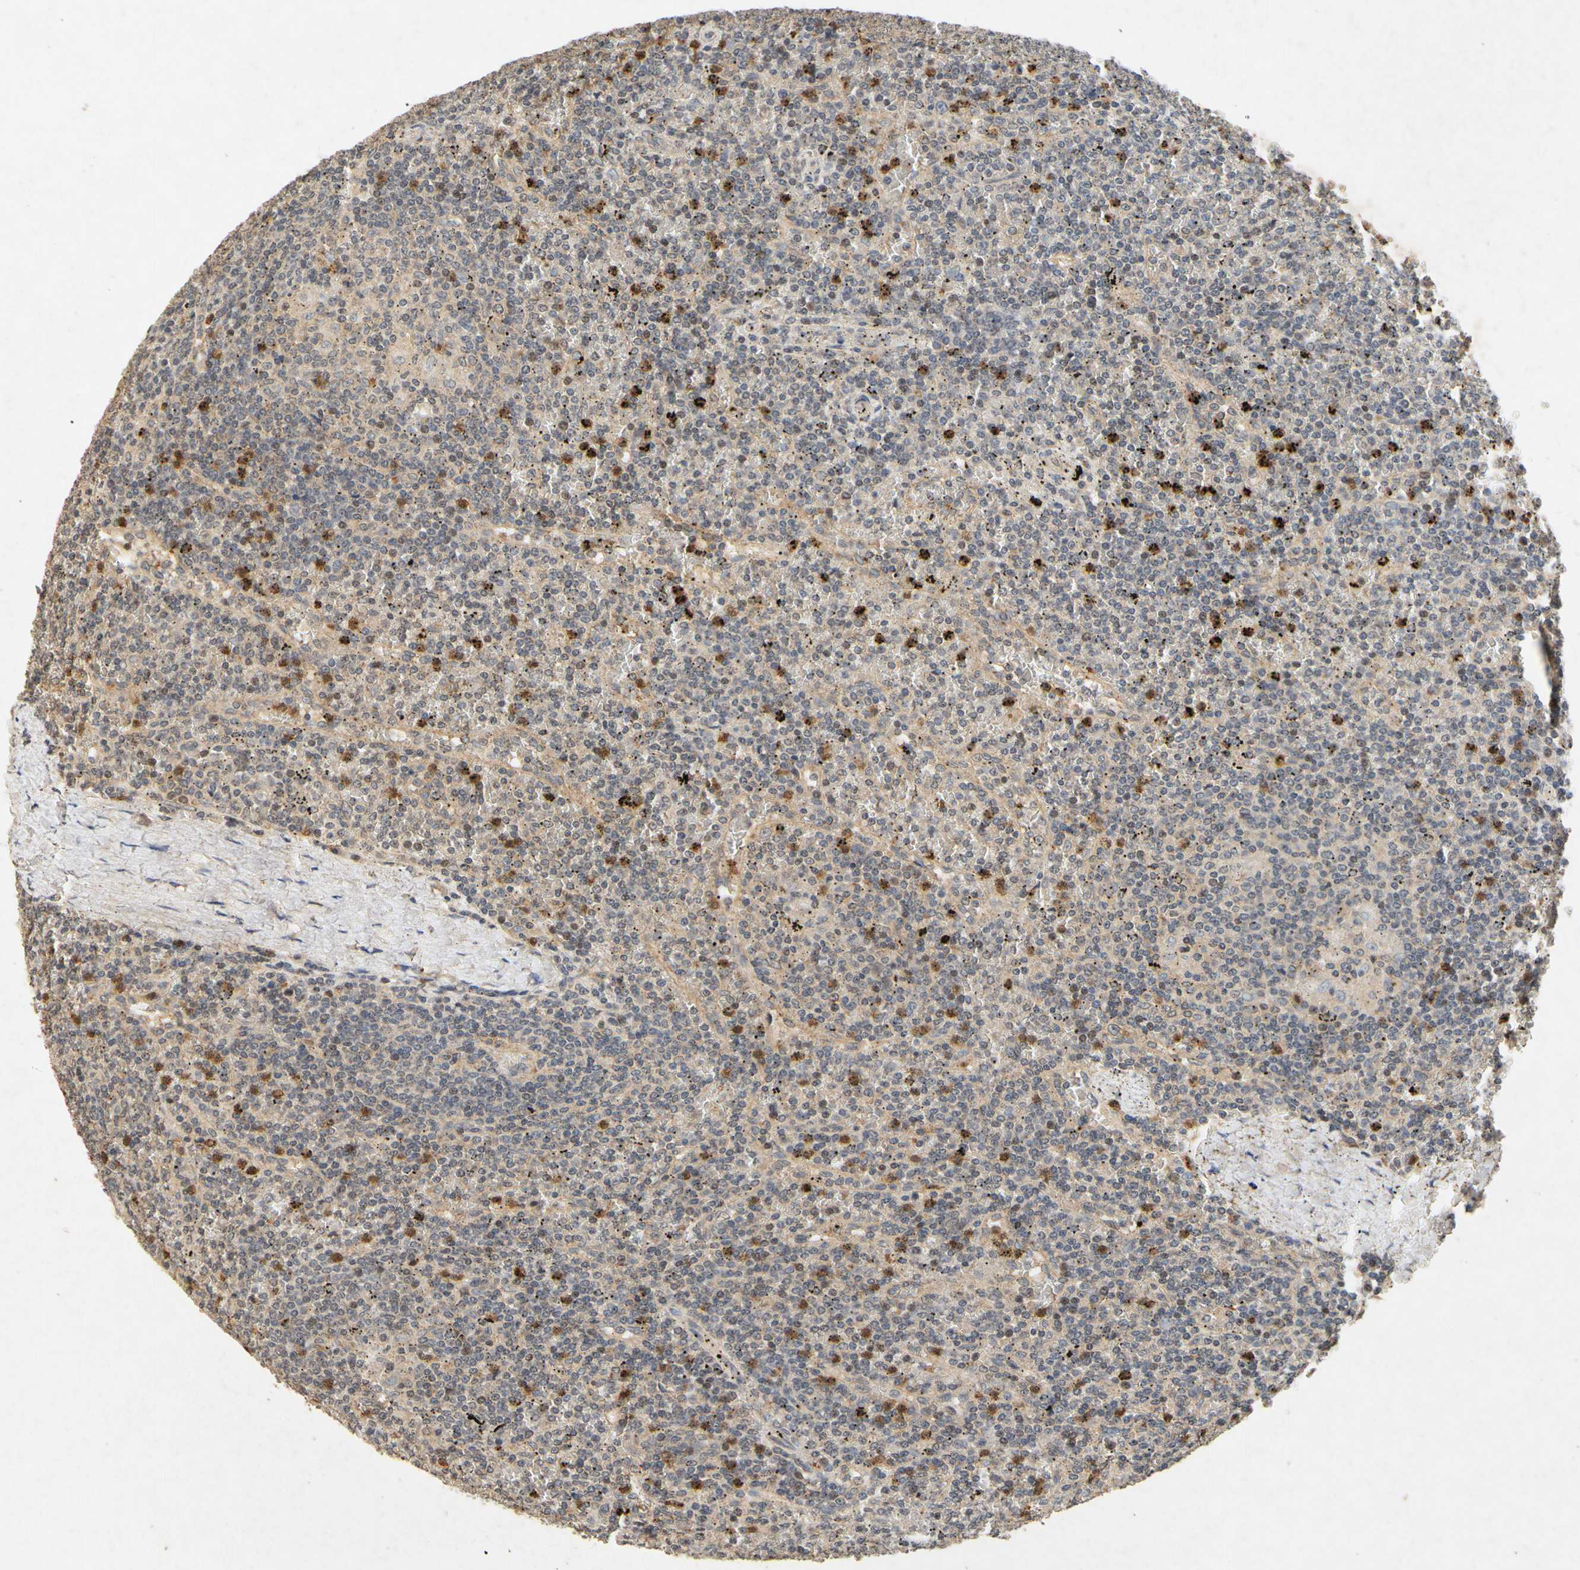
{"staining": {"intensity": "weak", "quantity": ">75%", "location": "cytoplasmic/membranous"}, "tissue": "lymphoma", "cell_type": "Tumor cells", "image_type": "cancer", "snomed": [{"axis": "morphology", "description": "Malignant lymphoma, non-Hodgkin's type, Low grade"}, {"axis": "topography", "description": "Spleen"}], "caption": "Human malignant lymphoma, non-Hodgkin's type (low-grade) stained with a brown dye reveals weak cytoplasmic/membranous positive expression in approximately >75% of tumor cells.", "gene": "CP", "patient": {"sex": "female", "age": 19}}